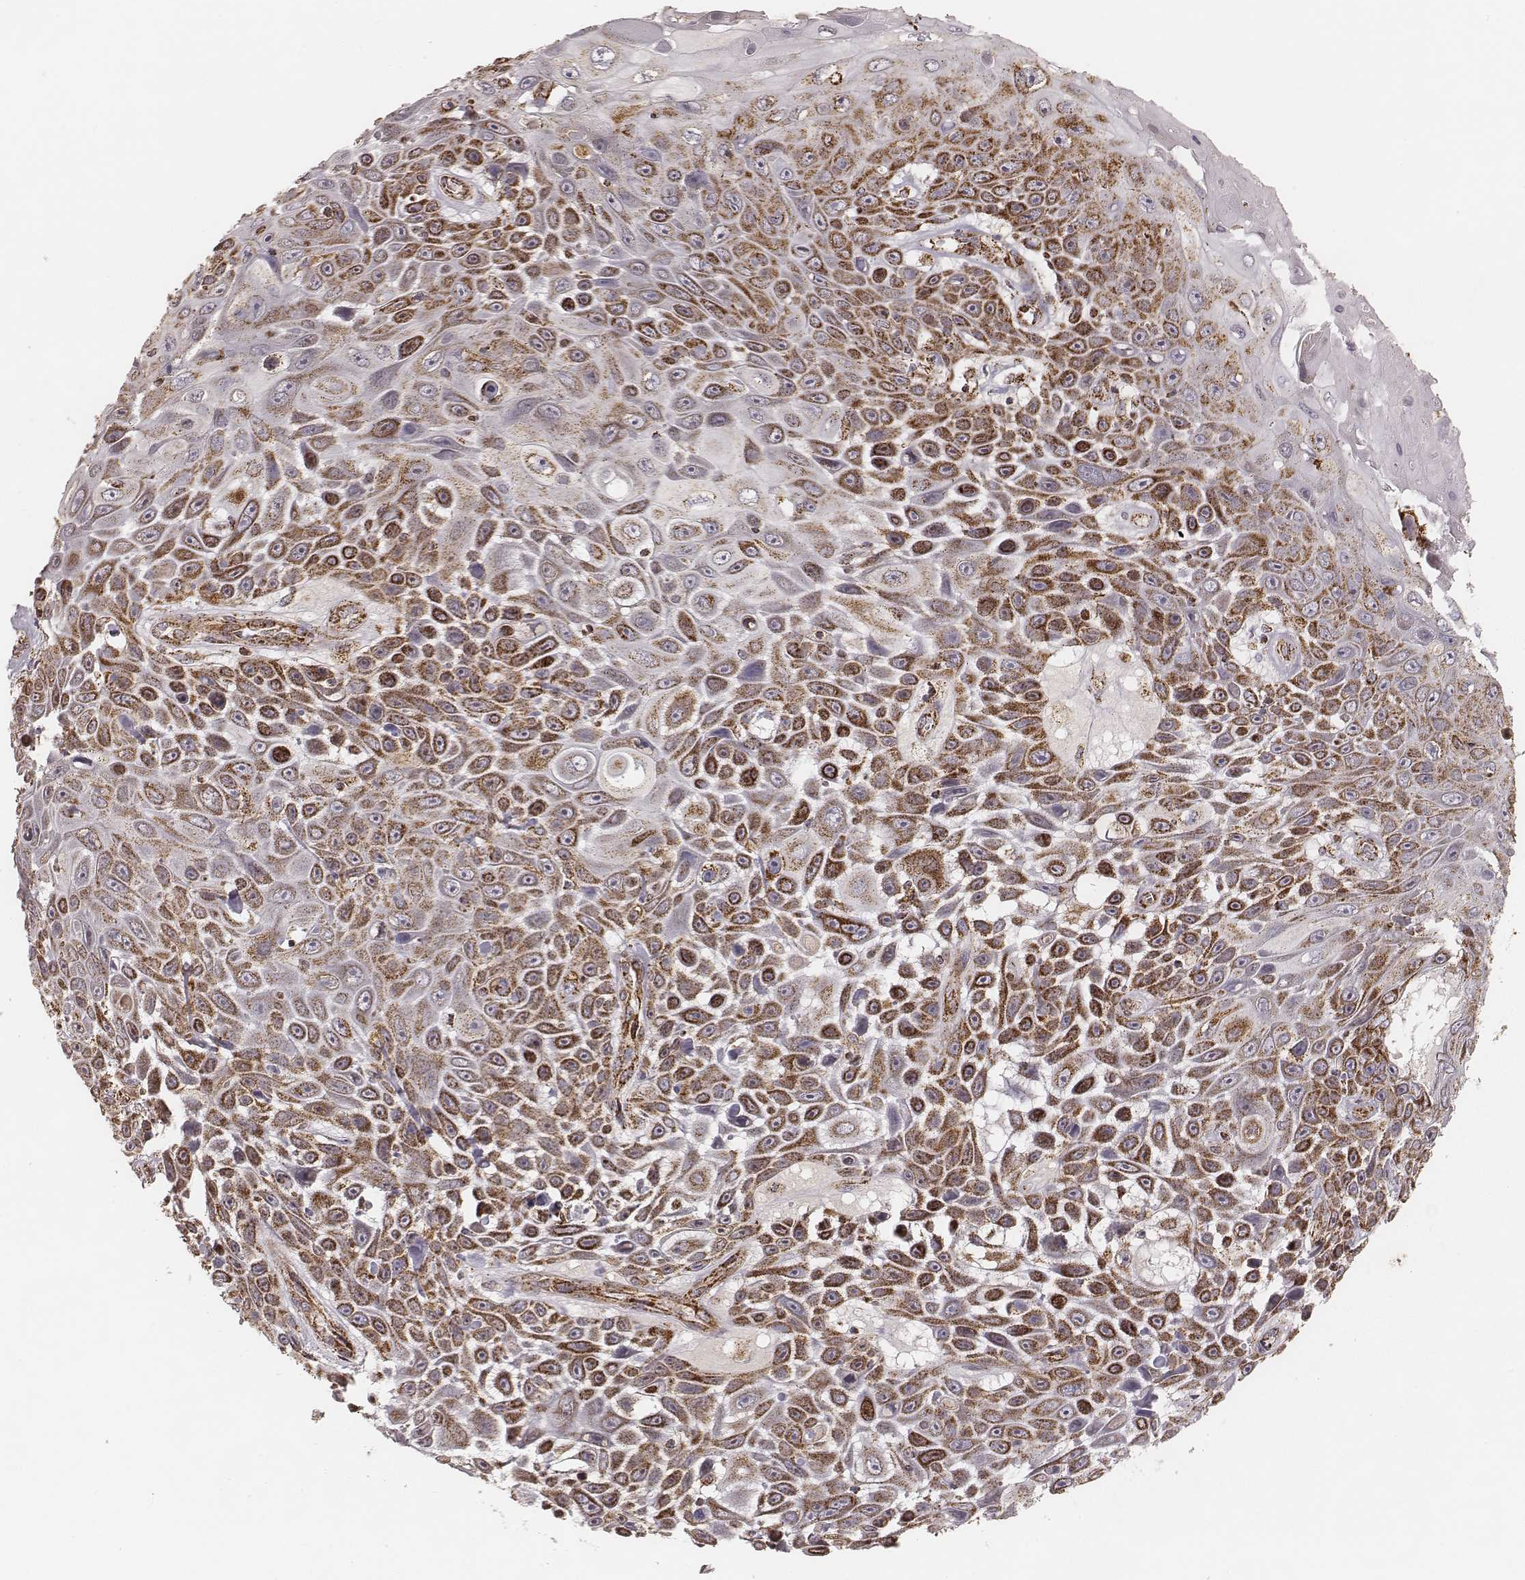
{"staining": {"intensity": "strong", "quantity": ">75%", "location": "cytoplasmic/membranous"}, "tissue": "skin cancer", "cell_type": "Tumor cells", "image_type": "cancer", "snomed": [{"axis": "morphology", "description": "Squamous cell carcinoma, NOS"}, {"axis": "topography", "description": "Skin"}], "caption": "Brown immunohistochemical staining in human skin cancer (squamous cell carcinoma) reveals strong cytoplasmic/membranous positivity in about >75% of tumor cells.", "gene": "CS", "patient": {"sex": "male", "age": 82}}